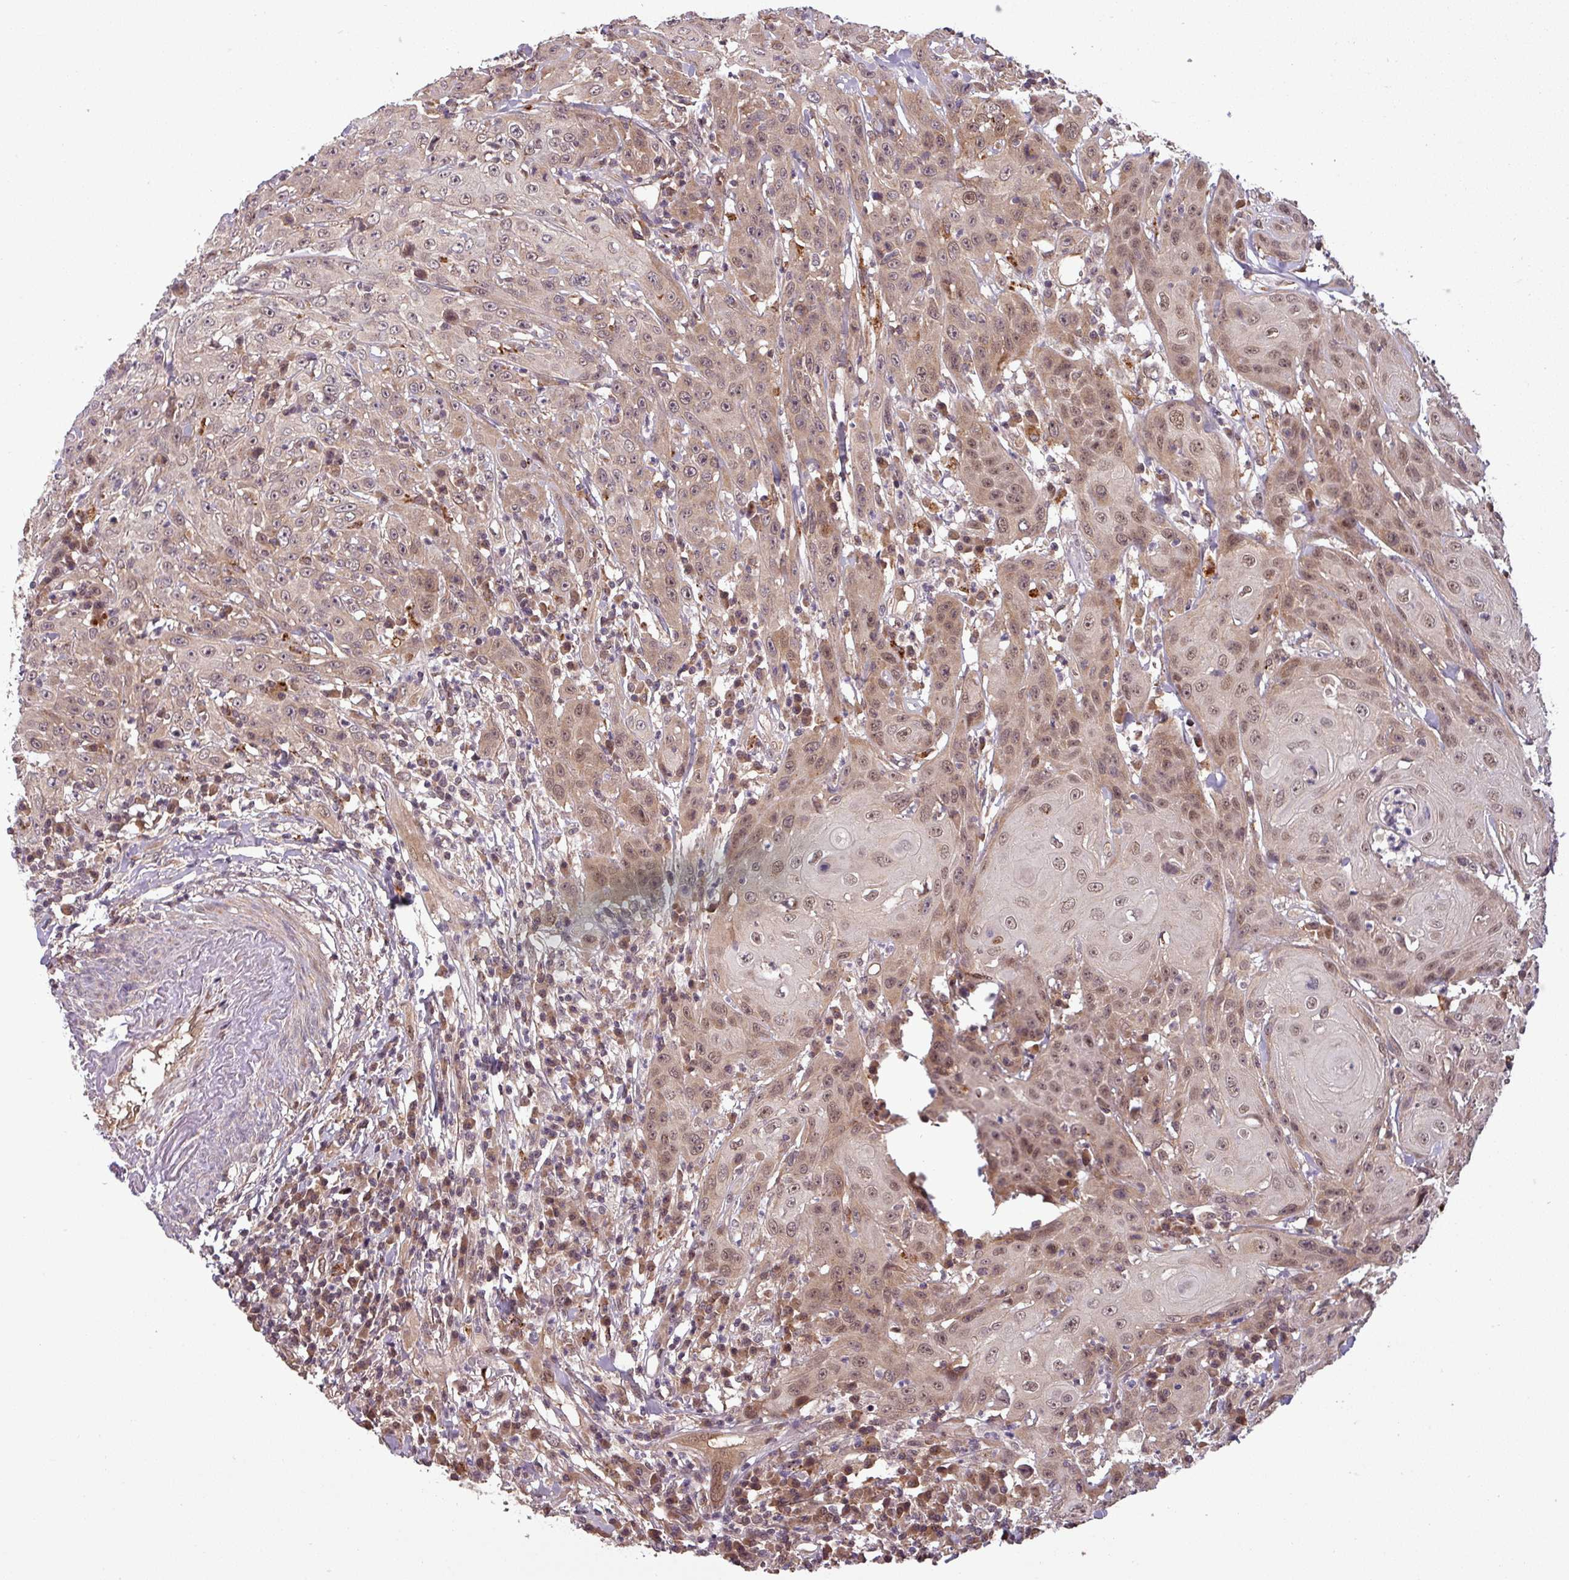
{"staining": {"intensity": "moderate", "quantity": ">75%", "location": "cytoplasmic/membranous,nuclear"}, "tissue": "head and neck cancer", "cell_type": "Tumor cells", "image_type": "cancer", "snomed": [{"axis": "morphology", "description": "Squamous cell carcinoma, NOS"}, {"axis": "topography", "description": "Skin"}, {"axis": "topography", "description": "Head-Neck"}], "caption": "A brown stain shows moderate cytoplasmic/membranous and nuclear staining of a protein in head and neck cancer (squamous cell carcinoma) tumor cells.", "gene": "PUS1", "patient": {"sex": "male", "age": 80}}